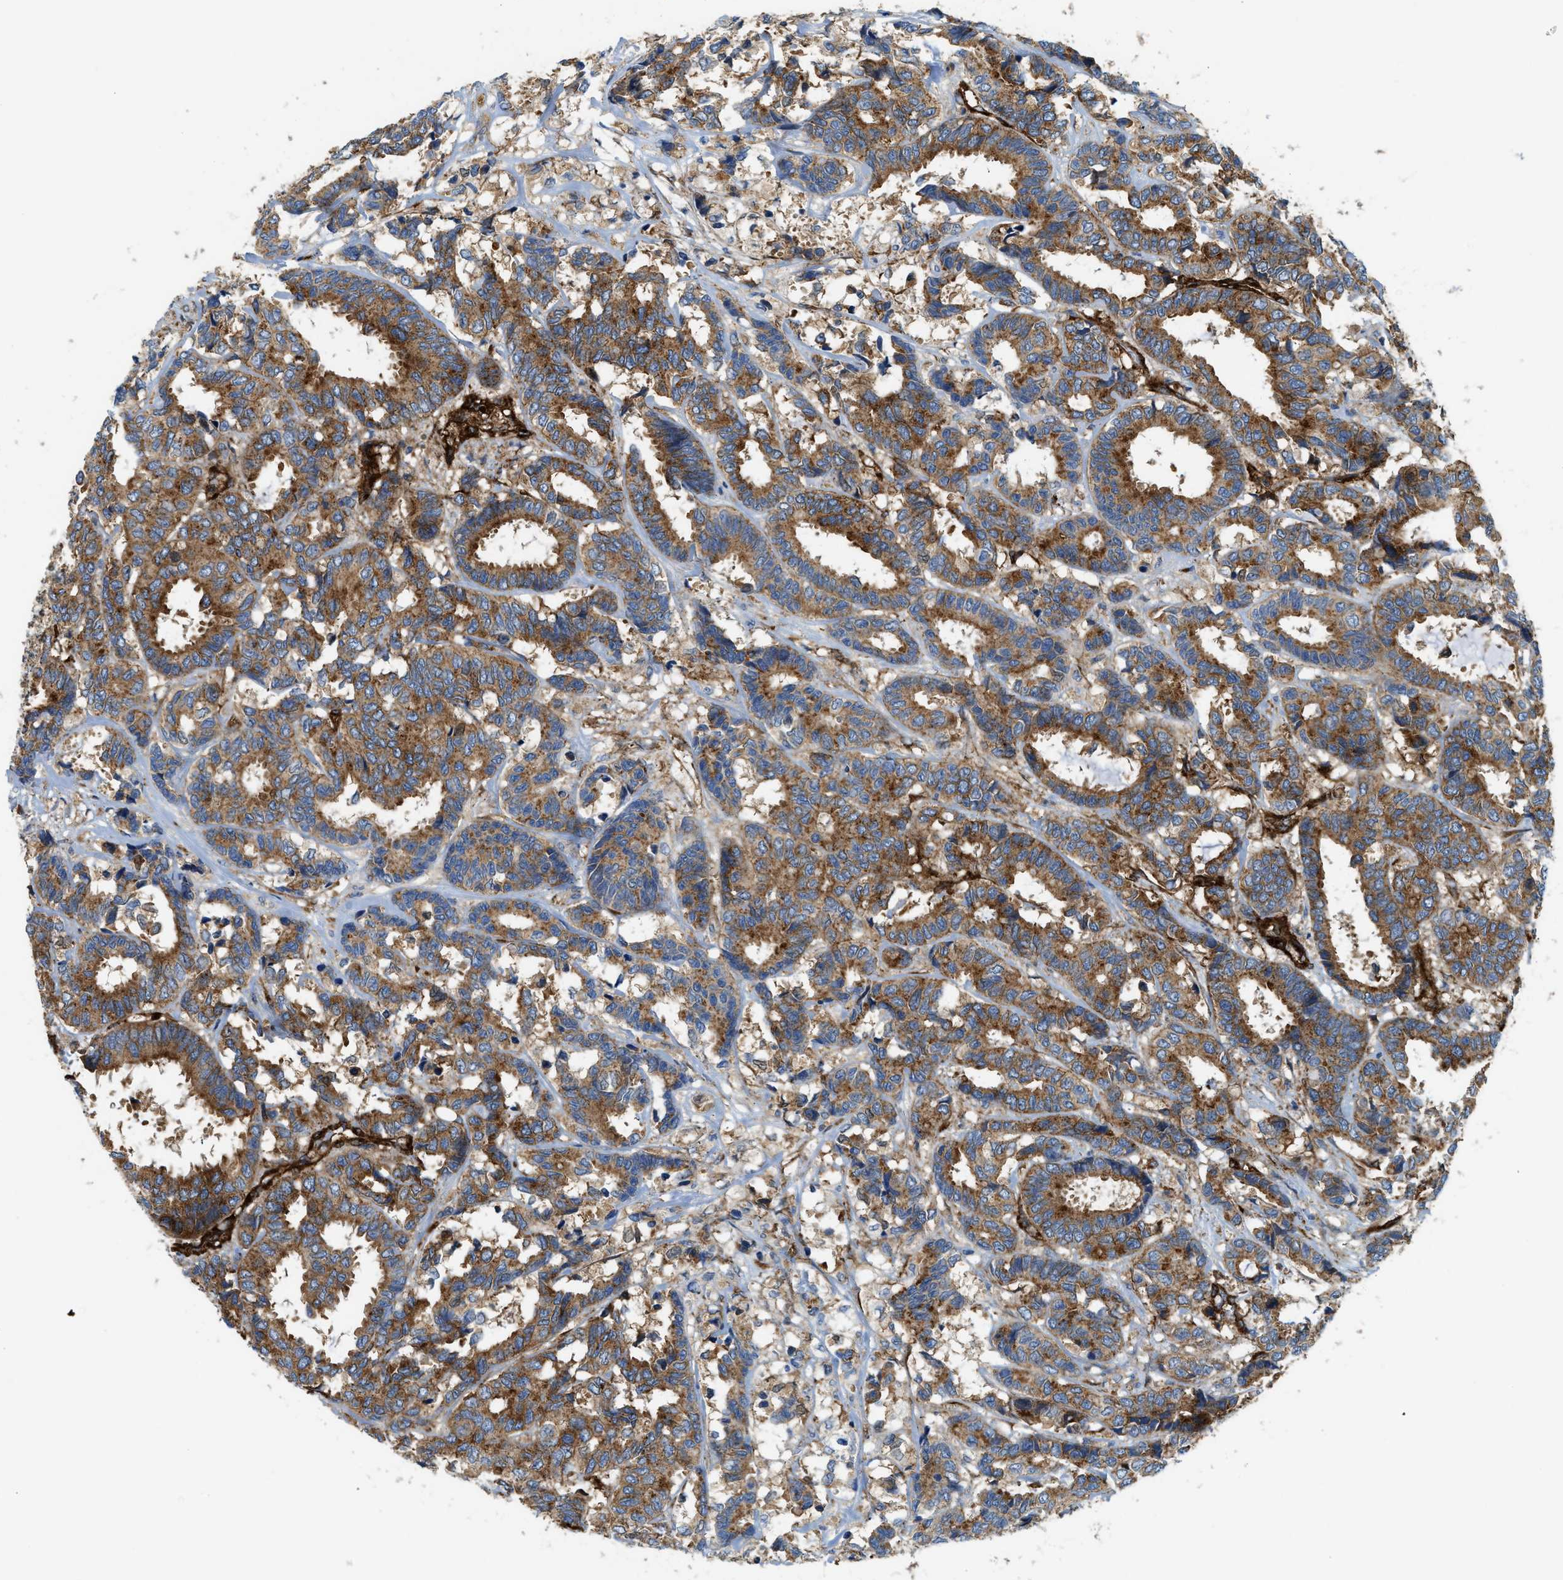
{"staining": {"intensity": "moderate", "quantity": ">75%", "location": "cytoplasmic/membranous"}, "tissue": "breast cancer", "cell_type": "Tumor cells", "image_type": "cancer", "snomed": [{"axis": "morphology", "description": "Duct carcinoma"}, {"axis": "topography", "description": "Breast"}], "caption": "Immunohistochemistry (IHC) (DAB) staining of breast cancer (intraductal carcinoma) demonstrates moderate cytoplasmic/membranous protein staining in about >75% of tumor cells. (DAB (3,3'-diaminobenzidine) = brown stain, brightfield microscopy at high magnification).", "gene": "HIP1", "patient": {"sex": "female", "age": 87}}